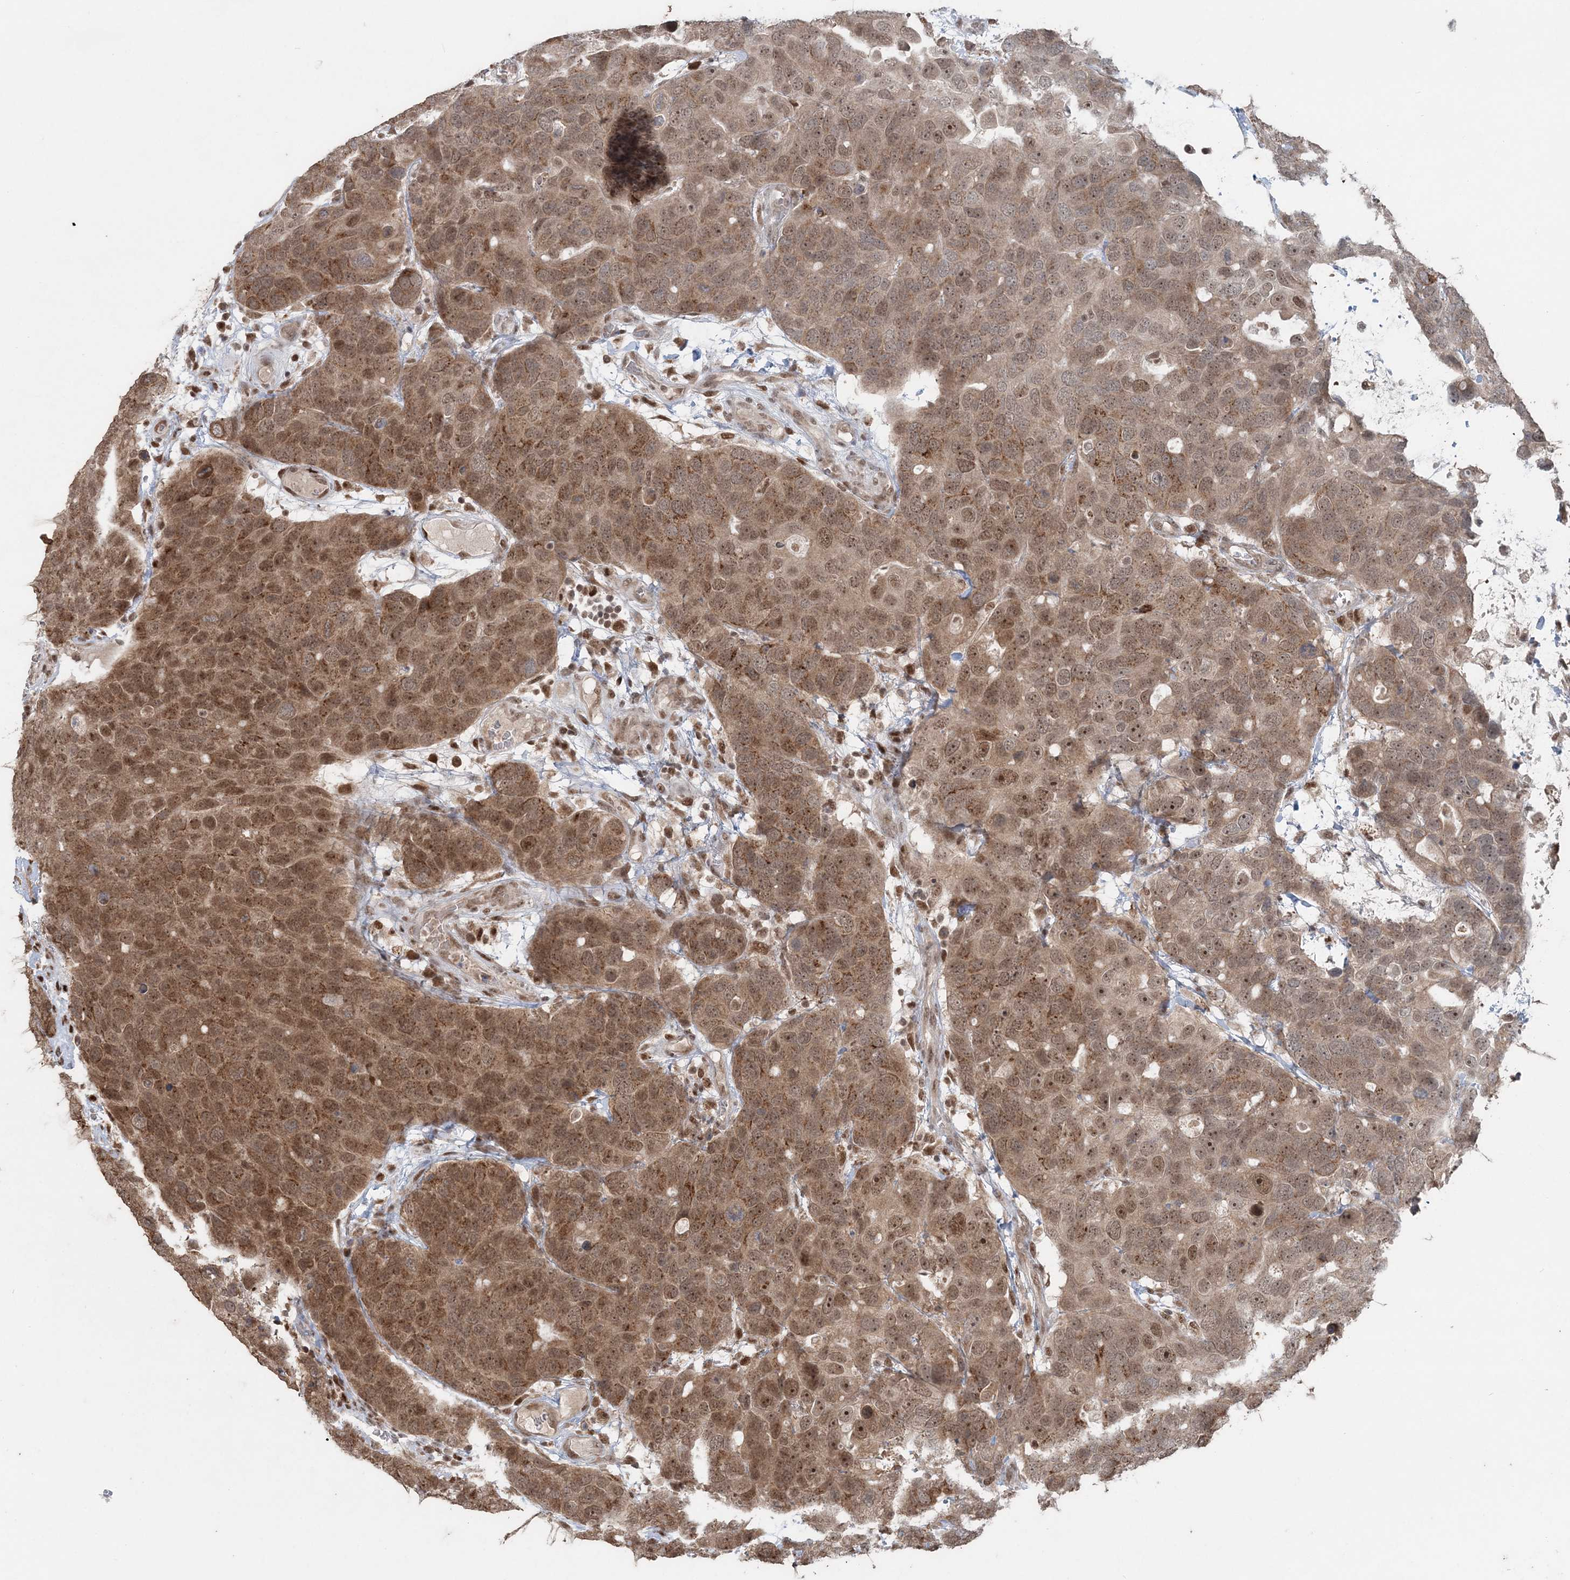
{"staining": {"intensity": "moderate", "quantity": ">75%", "location": "cytoplasmic/membranous,nuclear"}, "tissue": "breast cancer", "cell_type": "Tumor cells", "image_type": "cancer", "snomed": [{"axis": "morphology", "description": "Duct carcinoma"}, {"axis": "topography", "description": "Breast"}], "caption": "Tumor cells exhibit medium levels of moderate cytoplasmic/membranous and nuclear positivity in about >75% of cells in human breast invasive ductal carcinoma.", "gene": "SLU7", "patient": {"sex": "female", "age": 83}}